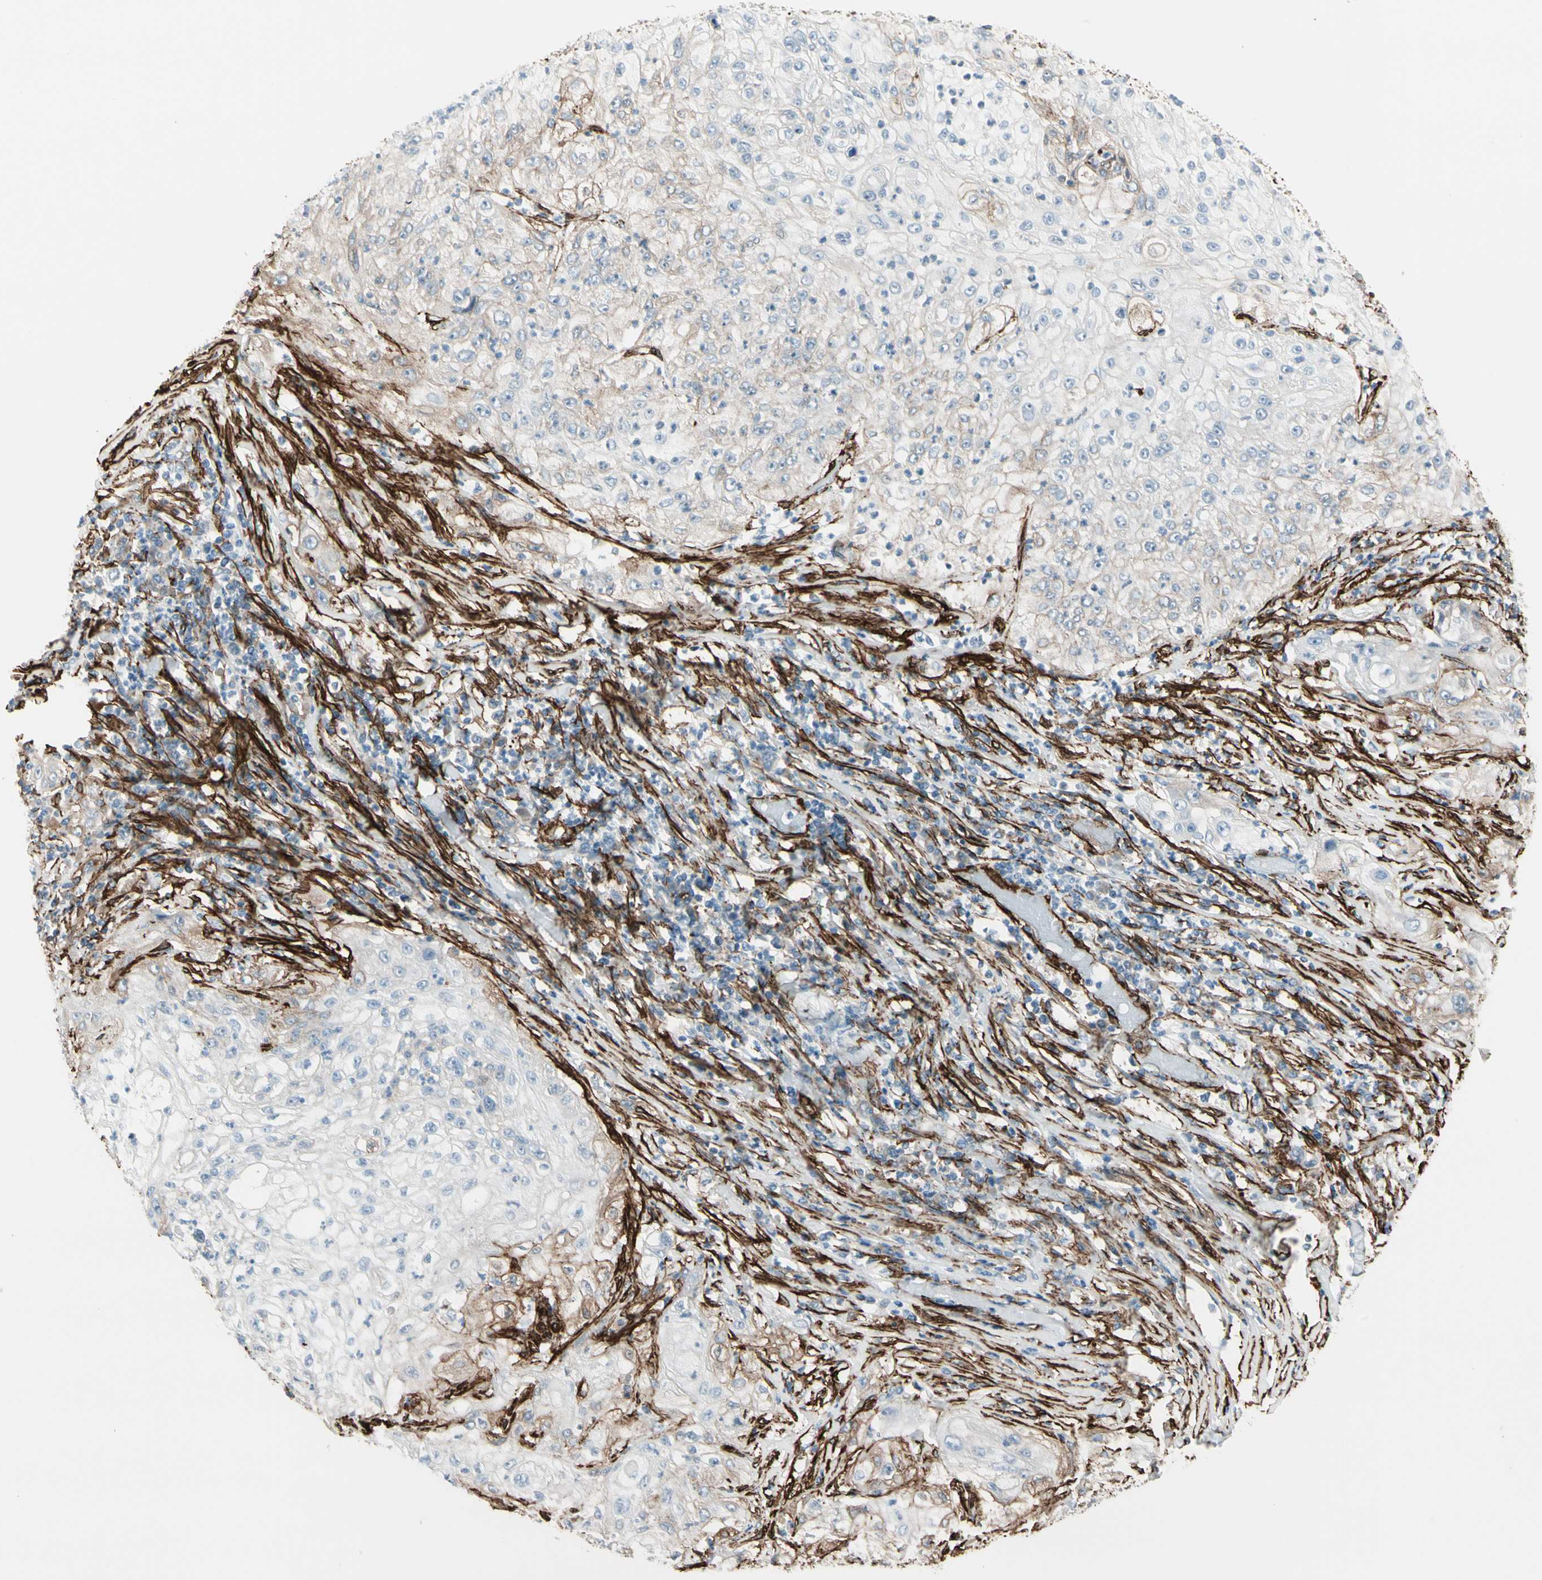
{"staining": {"intensity": "weak", "quantity": "<25%", "location": "cytoplasmic/membranous"}, "tissue": "lung cancer", "cell_type": "Tumor cells", "image_type": "cancer", "snomed": [{"axis": "morphology", "description": "Inflammation, NOS"}, {"axis": "morphology", "description": "Squamous cell carcinoma, NOS"}, {"axis": "topography", "description": "Lymph node"}, {"axis": "topography", "description": "Soft tissue"}, {"axis": "topography", "description": "Lung"}], "caption": "The IHC histopathology image has no significant expression in tumor cells of squamous cell carcinoma (lung) tissue. Brightfield microscopy of immunohistochemistry (IHC) stained with DAB (3,3'-diaminobenzidine) (brown) and hematoxylin (blue), captured at high magnification.", "gene": "CALD1", "patient": {"sex": "male", "age": 66}}